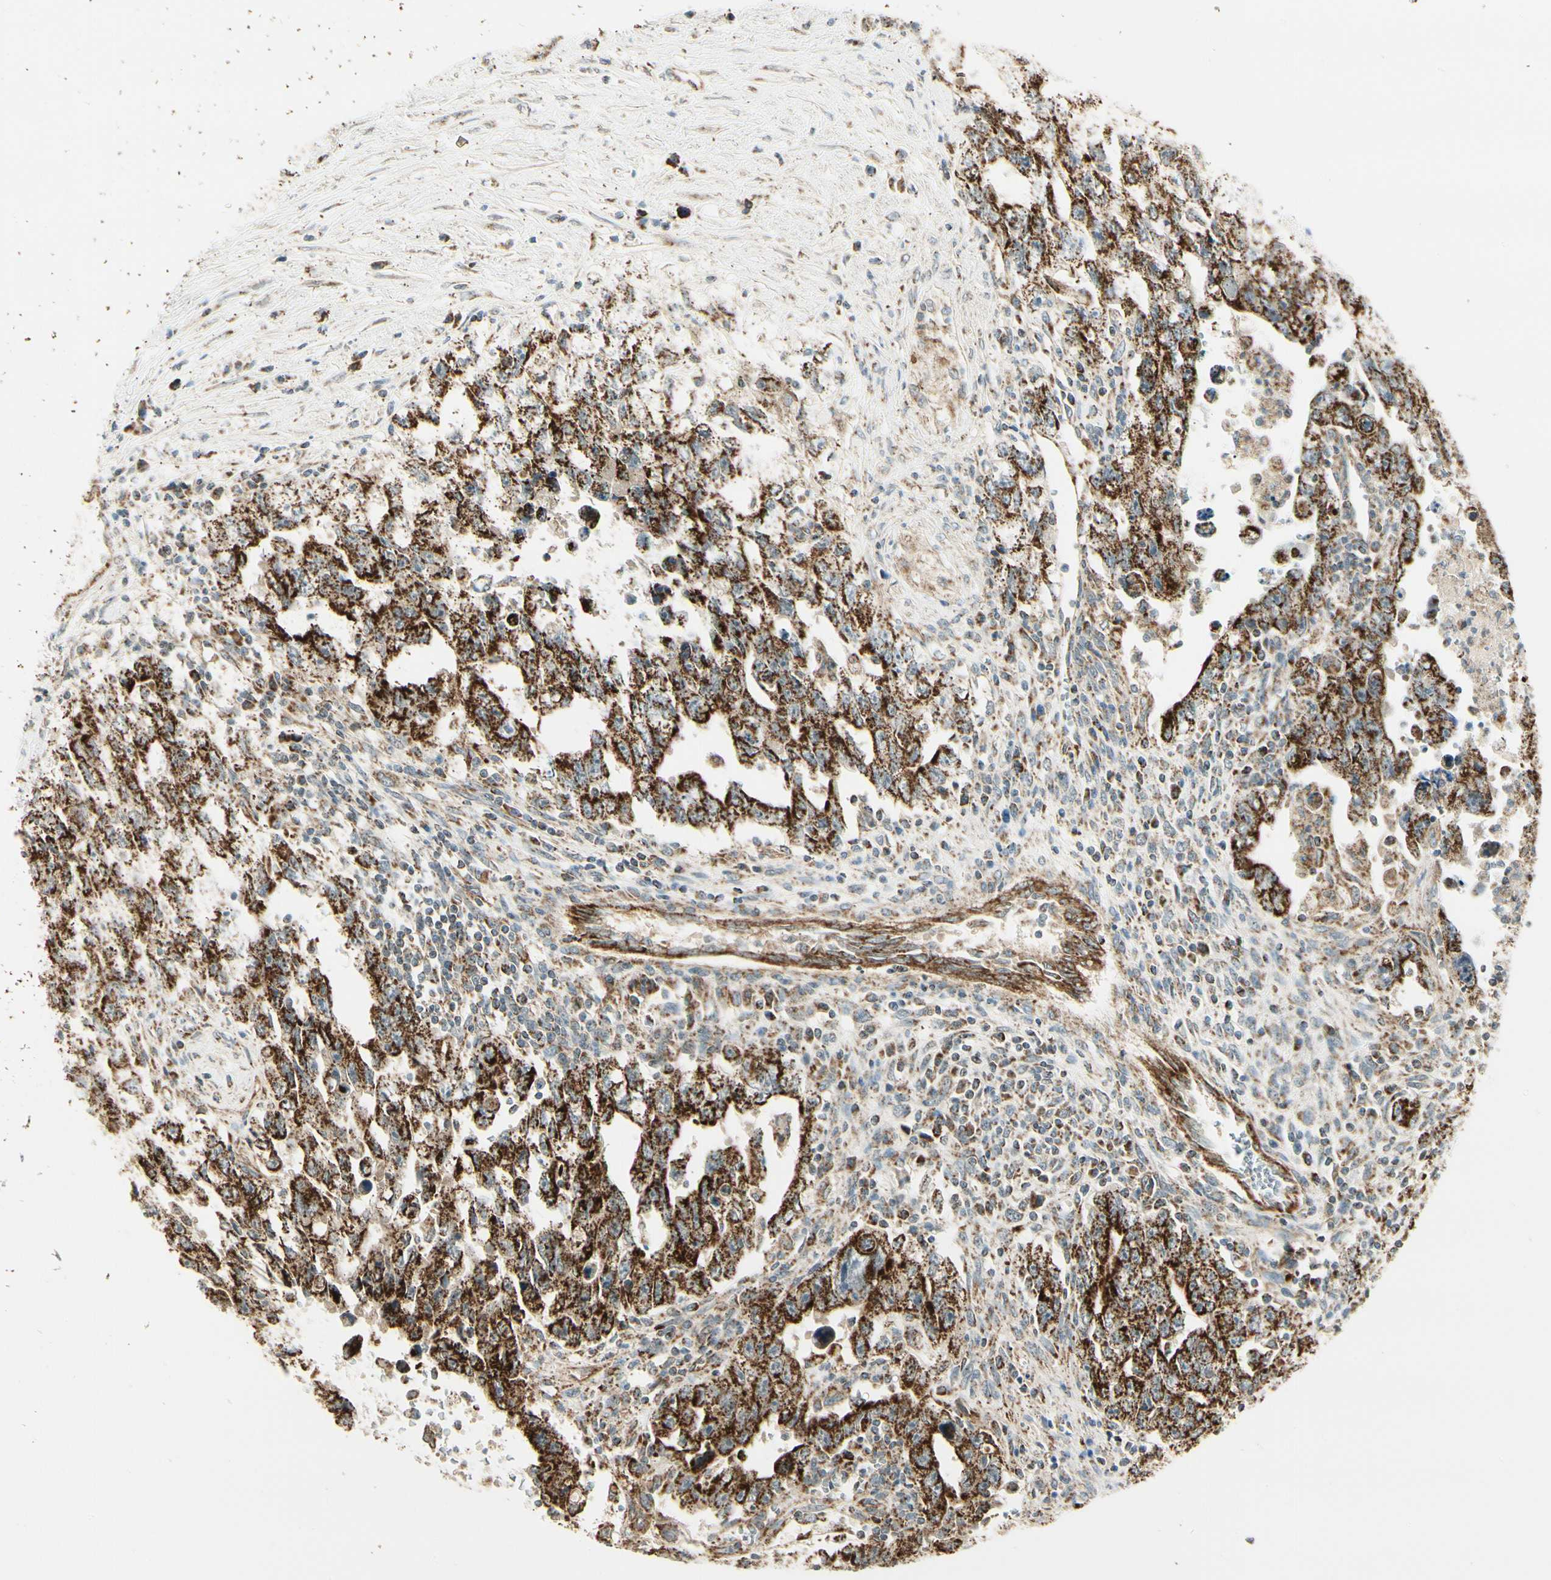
{"staining": {"intensity": "strong", "quantity": ">75%", "location": "cytoplasmic/membranous"}, "tissue": "testis cancer", "cell_type": "Tumor cells", "image_type": "cancer", "snomed": [{"axis": "morphology", "description": "Carcinoma, Embryonal, NOS"}, {"axis": "topography", "description": "Testis"}], "caption": "Testis cancer tissue demonstrates strong cytoplasmic/membranous expression in about >75% of tumor cells (Stains: DAB in brown, nuclei in blue, Microscopy: brightfield microscopy at high magnification).", "gene": "EPHB3", "patient": {"sex": "male", "age": 28}}